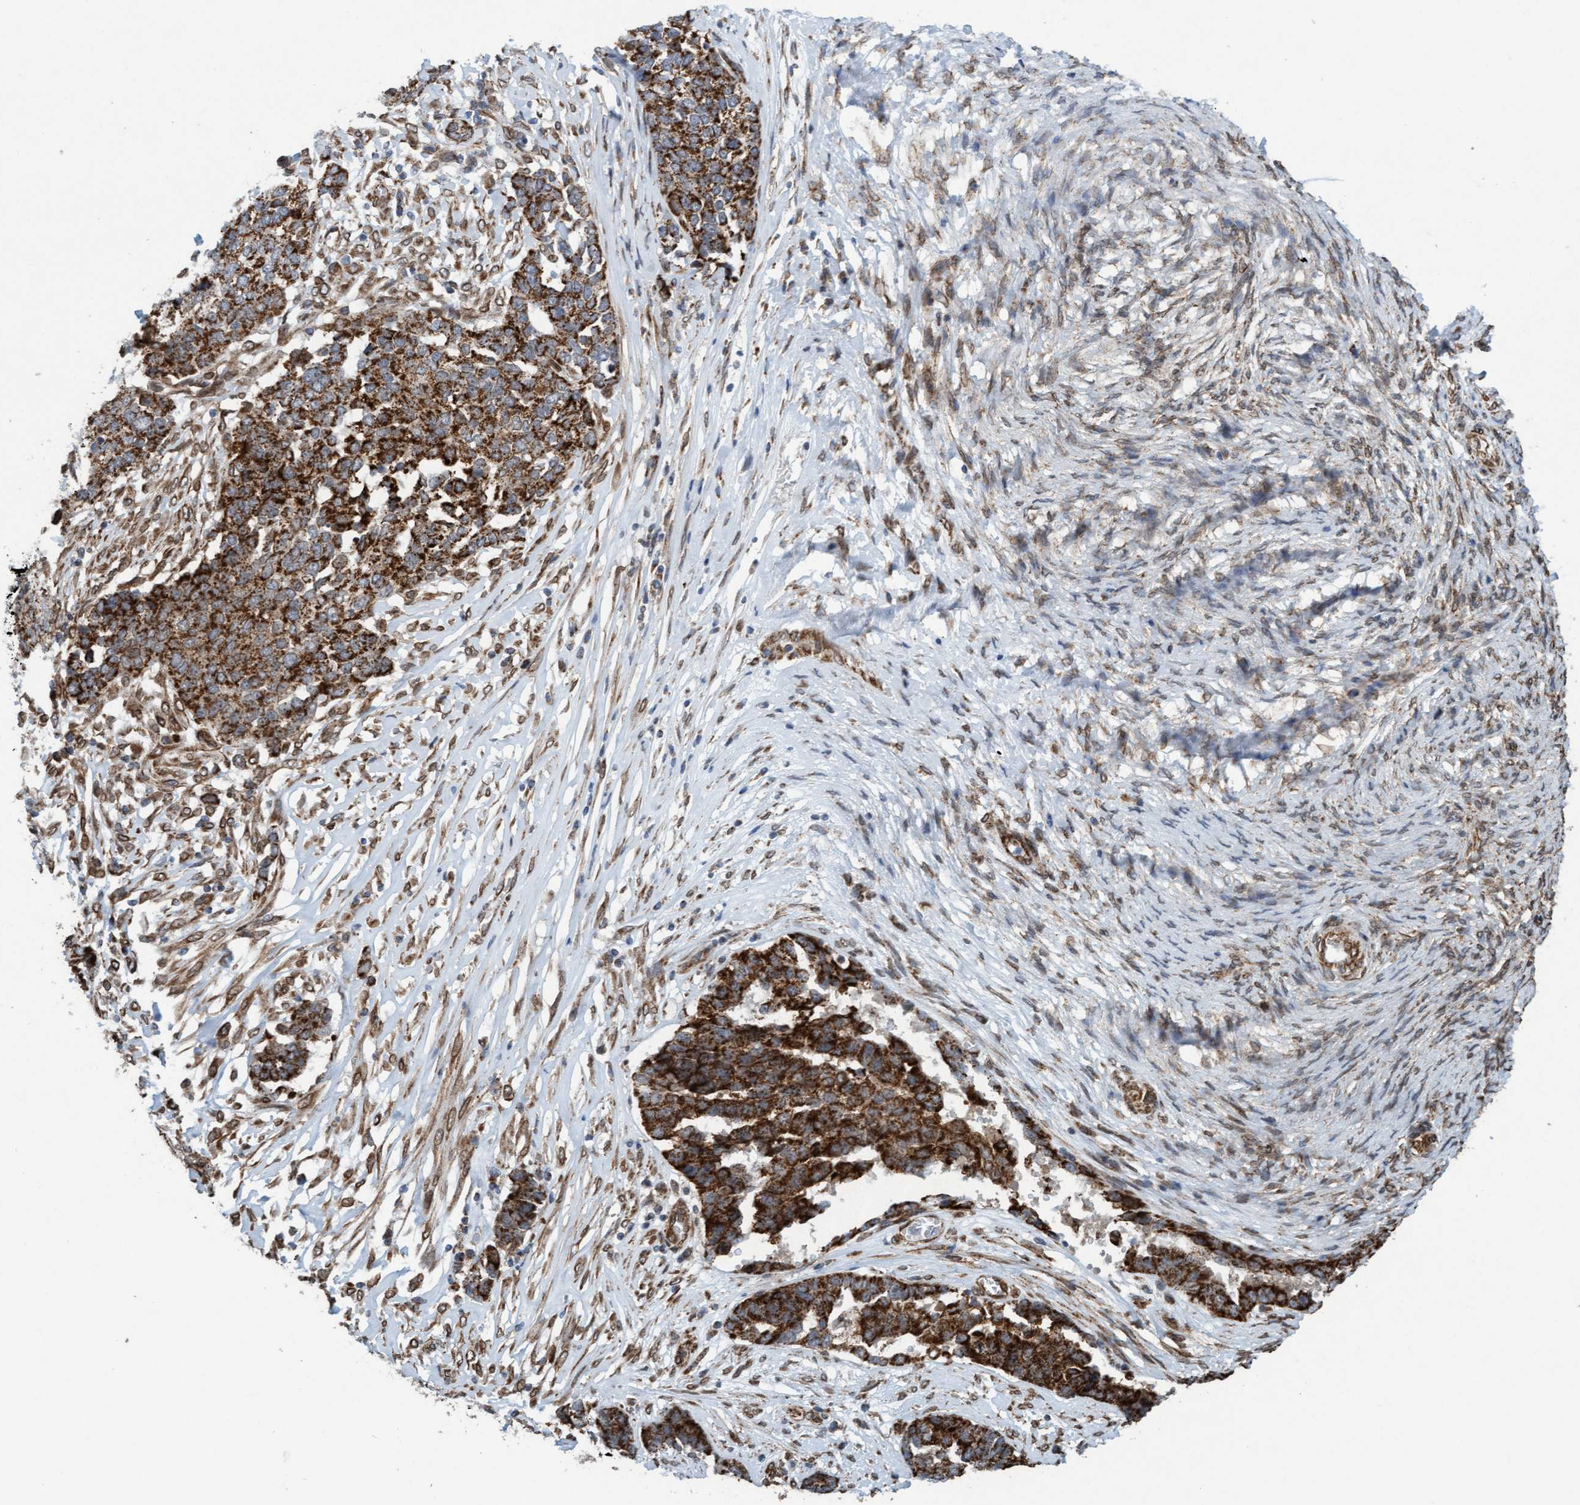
{"staining": {"intensity": "strong", "quantity": ">75%", "location": "cytoplasmic/membranous"}, "tissue": "ovarian cancer", "cell_type": "Tumor cells", "image_type": "cancer", "snomed": [{"axis": "morphology", "description": "Cystadenocarcinoma, serous, NOS"}, {"axis": "topography", "description": "Ovary"}], "caption": "Ovarian cancer (serous cystadenocarcinoma) stained for a protein shows strong cytoplasmic/membranous positivity in tumor cells.", "gene": "MRPS23", "patient": {"sex": "female", "age": 44}}